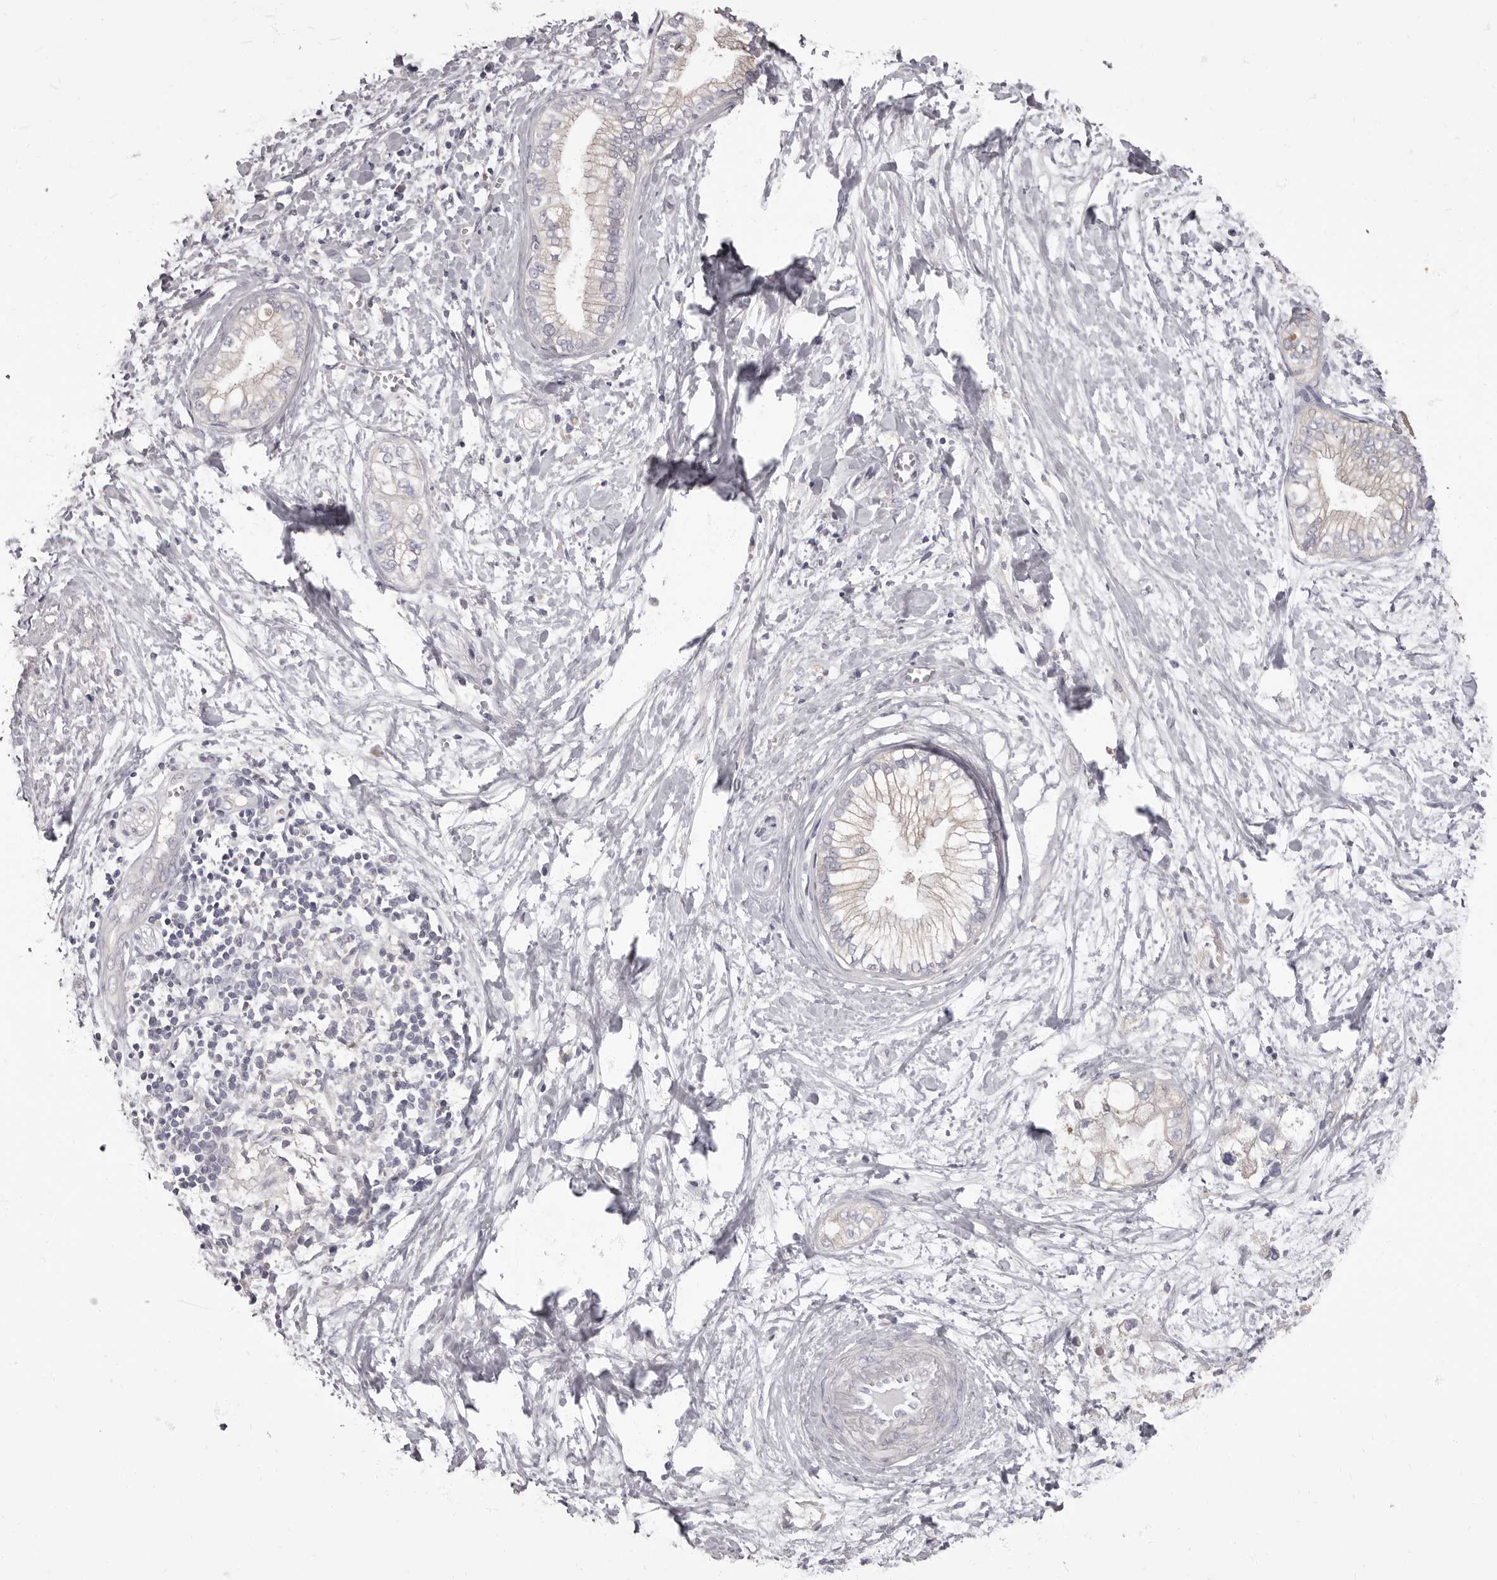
{"staining": {"intensity": "negative", "quantity": "none", "location": "none"}, "tissue": "pancreatic cancer", "cell_type": "Tumor cells", "image_type": "cancer", "snomed": [{"axis": "morphology", "description": "Adenocarcinoma, NOS"}, {"axis": "topography", "description": "Pancreas"}], "caption": "Immunohistochemical staining of human adenocarcinoma (pancreatic) reveals no significant staining in tumor cells.", "gene": "APEH", "patient": {"sex": "male", "age": 68}}